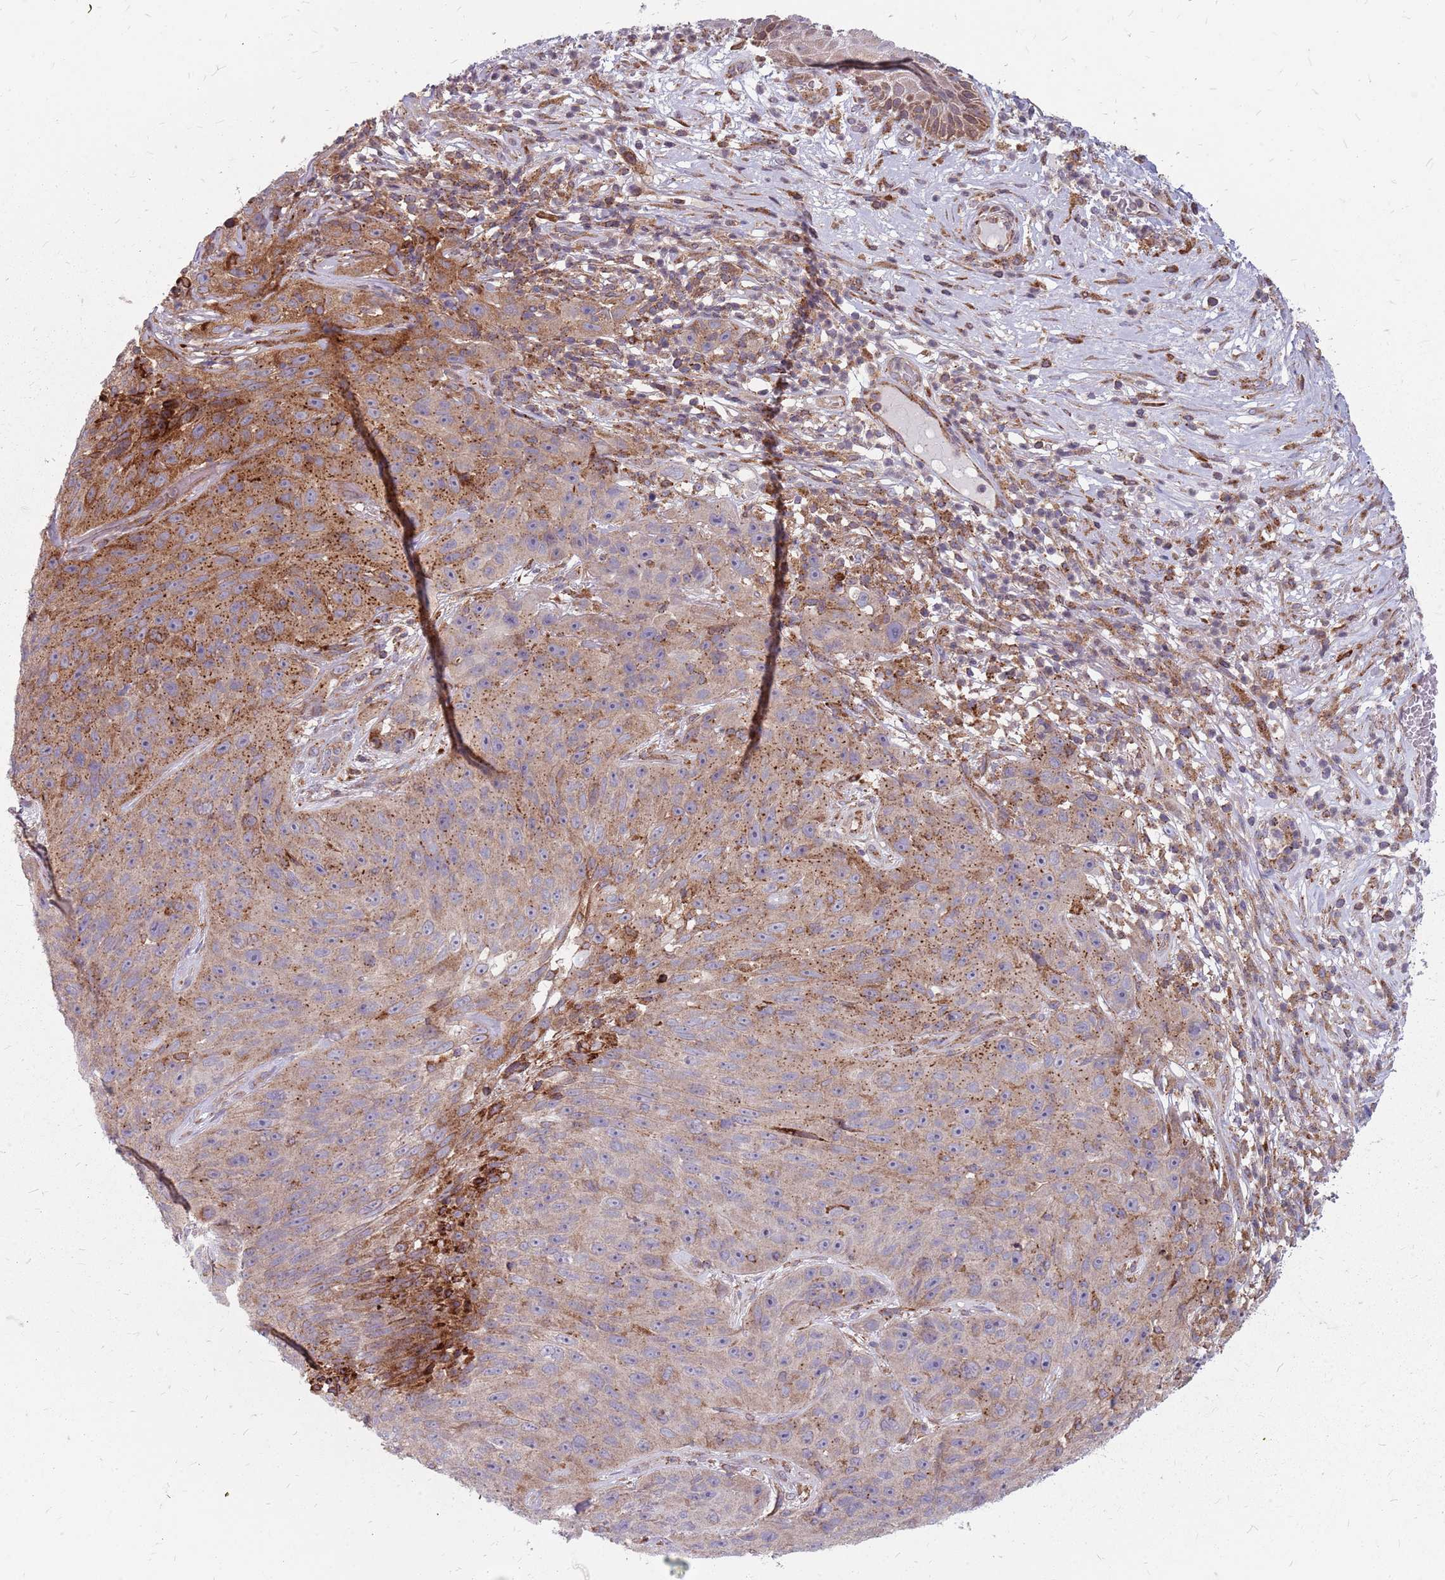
{"staining": {"intensity": "moderate", "quantity": "25%-75%", "location": "cytoplasmic/membranous"}, "tissue": "skin cancer", "cell_type": "Tumor cells", "image_type": "cancer", "snomed": [{"axis": "morphology", "description": "Squamous cell carcinoma, NOS"}, {"axis": "topography", "description": "Skin"}], "caption": "An immunohistochemistry (IHC) image of neoplastic tissue is shown. Protein staining in brown labels moderate cytoplasmic/membranous positivity in squamous cell carcinoma (skin) within tumor cells.", "gene": "NME4", "patient": {"sex": "female", "age": 87}}